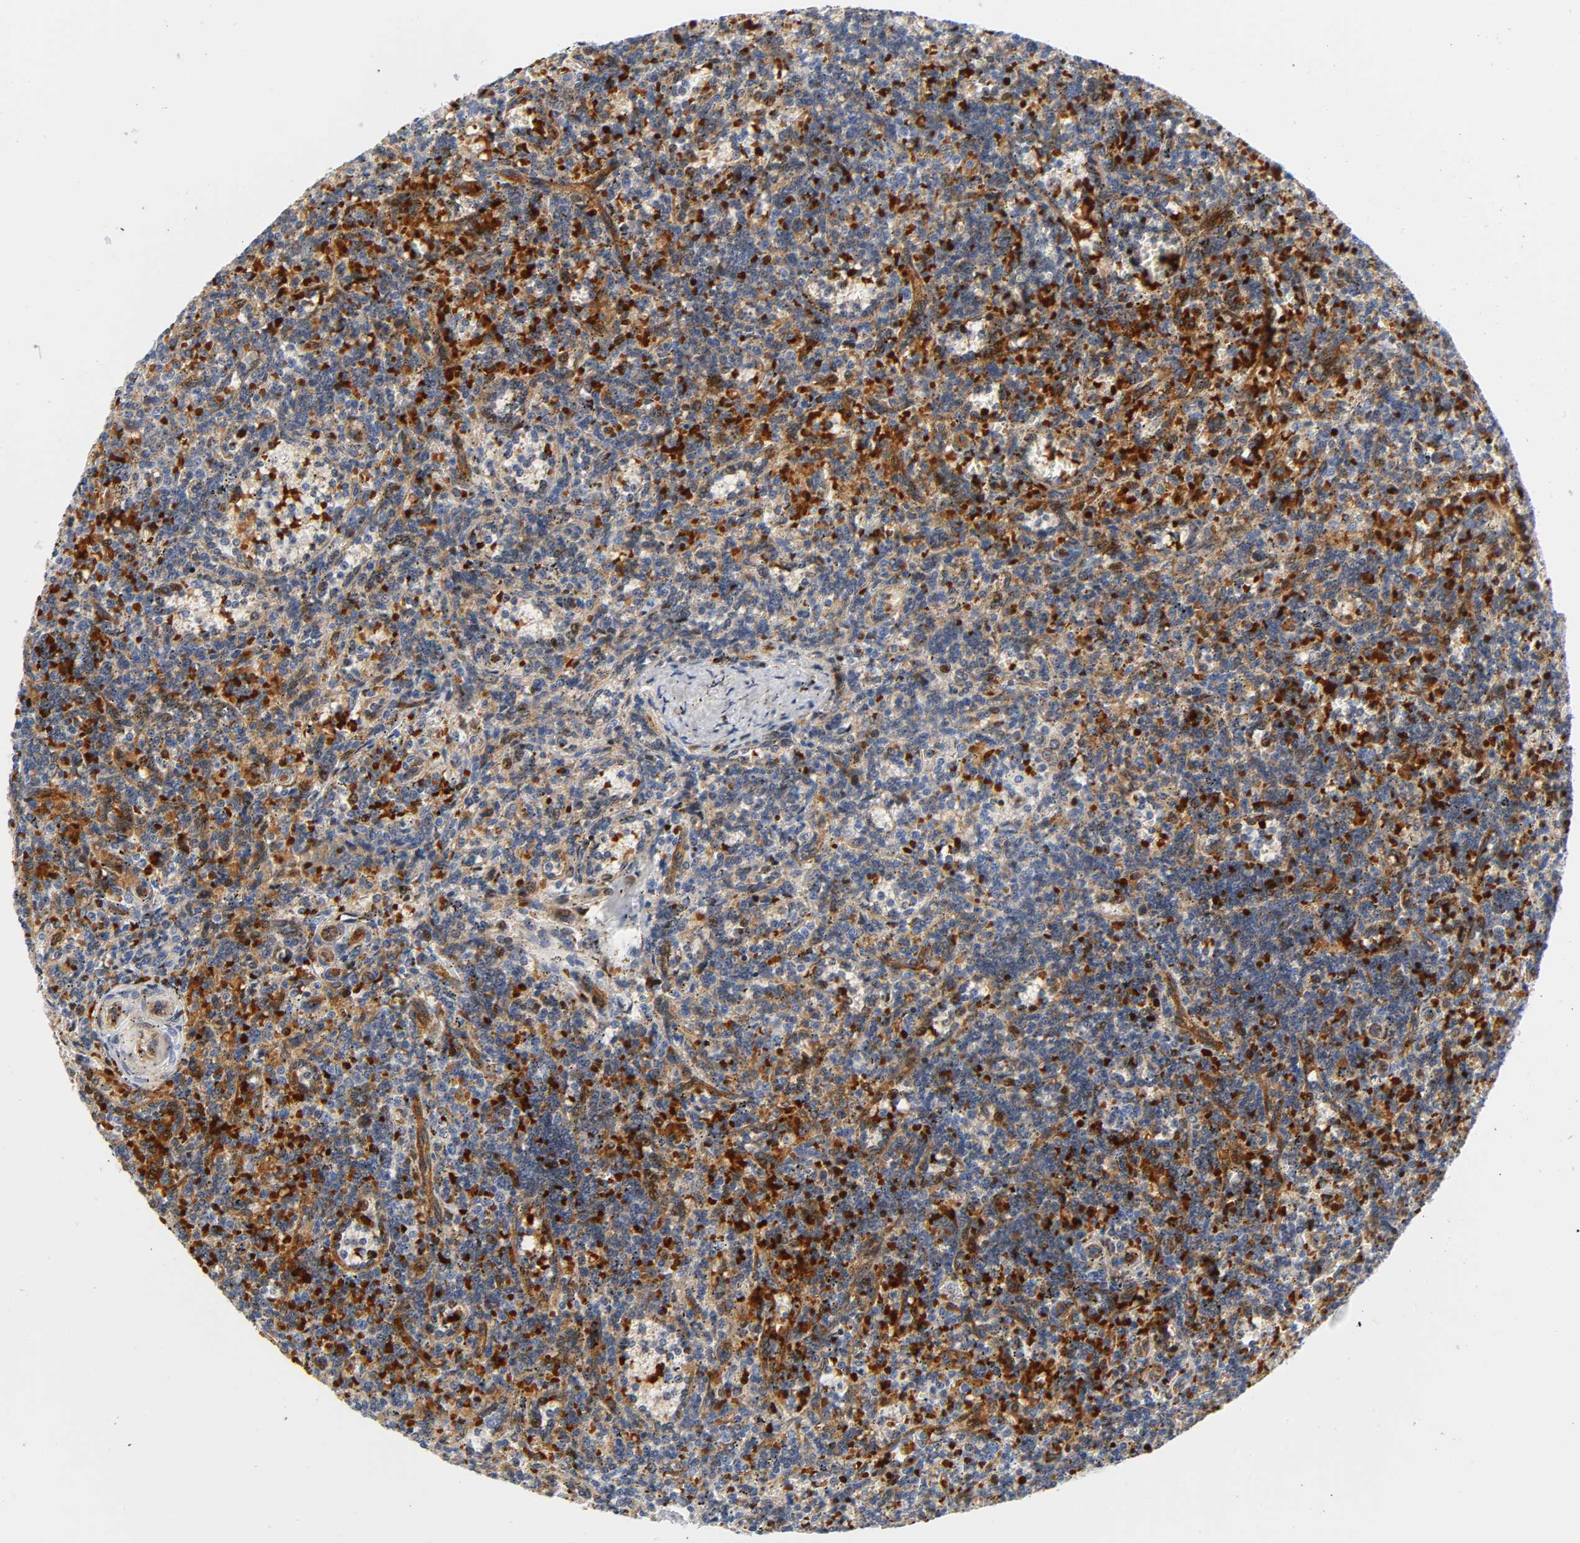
{"staining": {"intensity": "moderate", "quantity": "<25%", "location": "cytoplasmic/membranous"}, "tissue": "lymphoma", "cell_type": "Tumor cells", "image_type": "cancer", "snomed": [{"axis": "morphology", "description": "Malignant lymphoma, non-Hodgkin's type, Low grade"}, {"axis": "topography", "description": "Spleen"}], "caption": "Immunohistochemistry (IHC) of lymphoma shows low levels of moderate cytoplasmic/membranous staining in about <25% of tumor cells. The protein of interest is stained brown, and the nuclei are stained in blue (DAB IHC with brightfield microscopy, high magnification).", "gene": "CD2AP", "patient": {"sex": "male", "age": 73}}